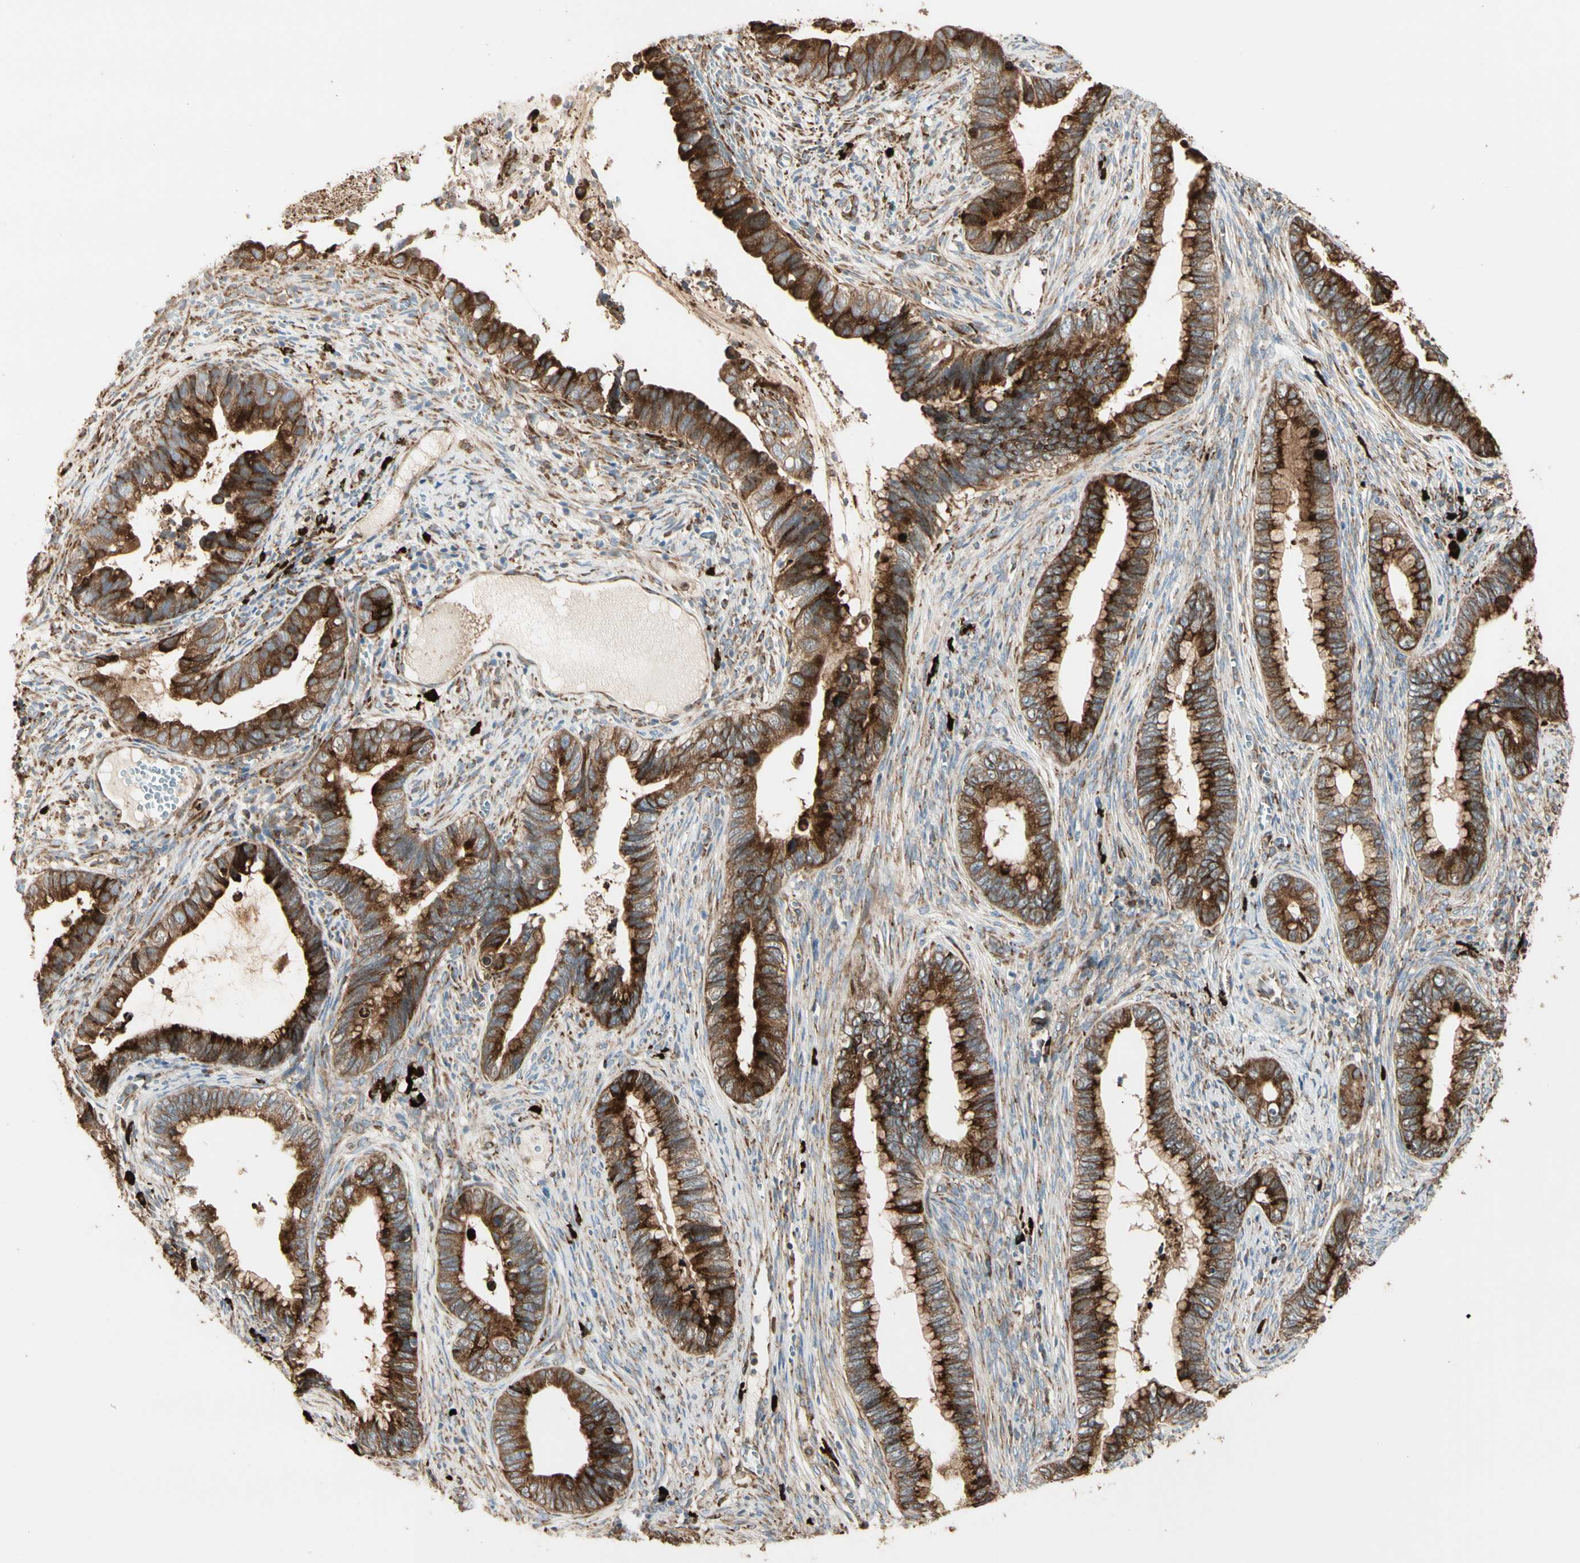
{"staining": {"intensity": "strong", "quantity": ">75%", "location": "cytoplasmic/membranous"}, "tissue": "cervical cancer", "cell_type": "Tumor cells", "image_type": "cancer", "snomed": [{"axis": "morphology", "description": "Adenocarcinoma, NOS"}, {"axis": "topography", "description": "Cervix"}], "caption": "About >75% of tumor cells in human cervical adenocarcinoma display strong cytoplasmic/membranous protein expression as visualized by brown immunohistochemical staining.", "gene": "HSP90B1", "patient": {"sex": "female", "age": 44}}